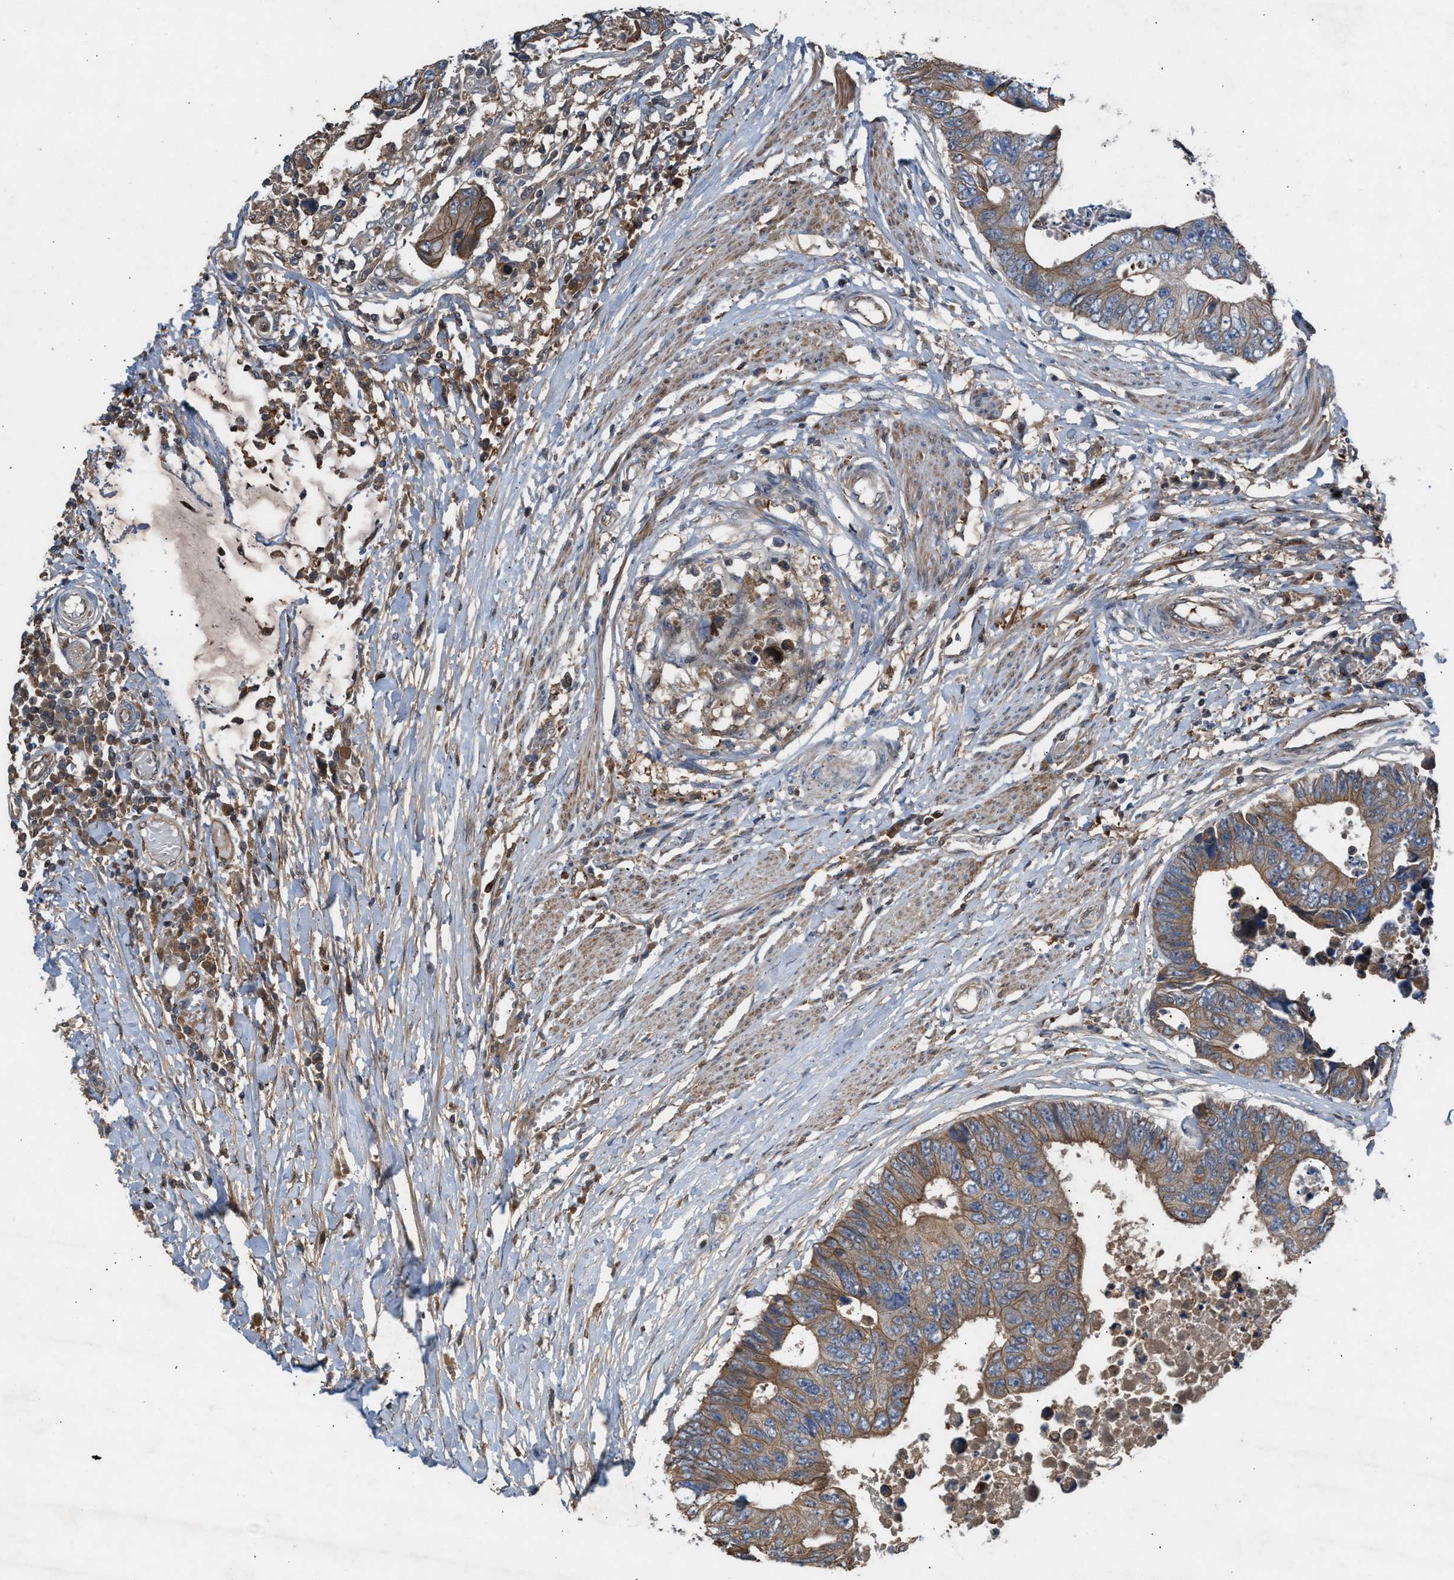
{"staining": {"intensity": "moderate", "quantity": ">75%", "location": "cytoplasmic/membranous"}, "tissue": "colorectal cancer", "cell_type": "Tumor cells", "image_type": "cancer", "snomed": [{"axis": "morphology", "description": "Adenocarcinoma, NOS"}, {"axis": "topography", "description": "Rectum"}], "caption": "Immunohistochemical staining of human colorectal cancer reveals medium levels of moderate cytoplasmic/membranous protein positivity in approximately >75% of tumor cells. The staining was performed using DAB (3,3'-diaminobenzidine), with brown indicating positive protein expression. Nuclei are stained blue with hematoxylin.", "gene": "TPK1", "patient": {"sex": "male", "age": 84}}